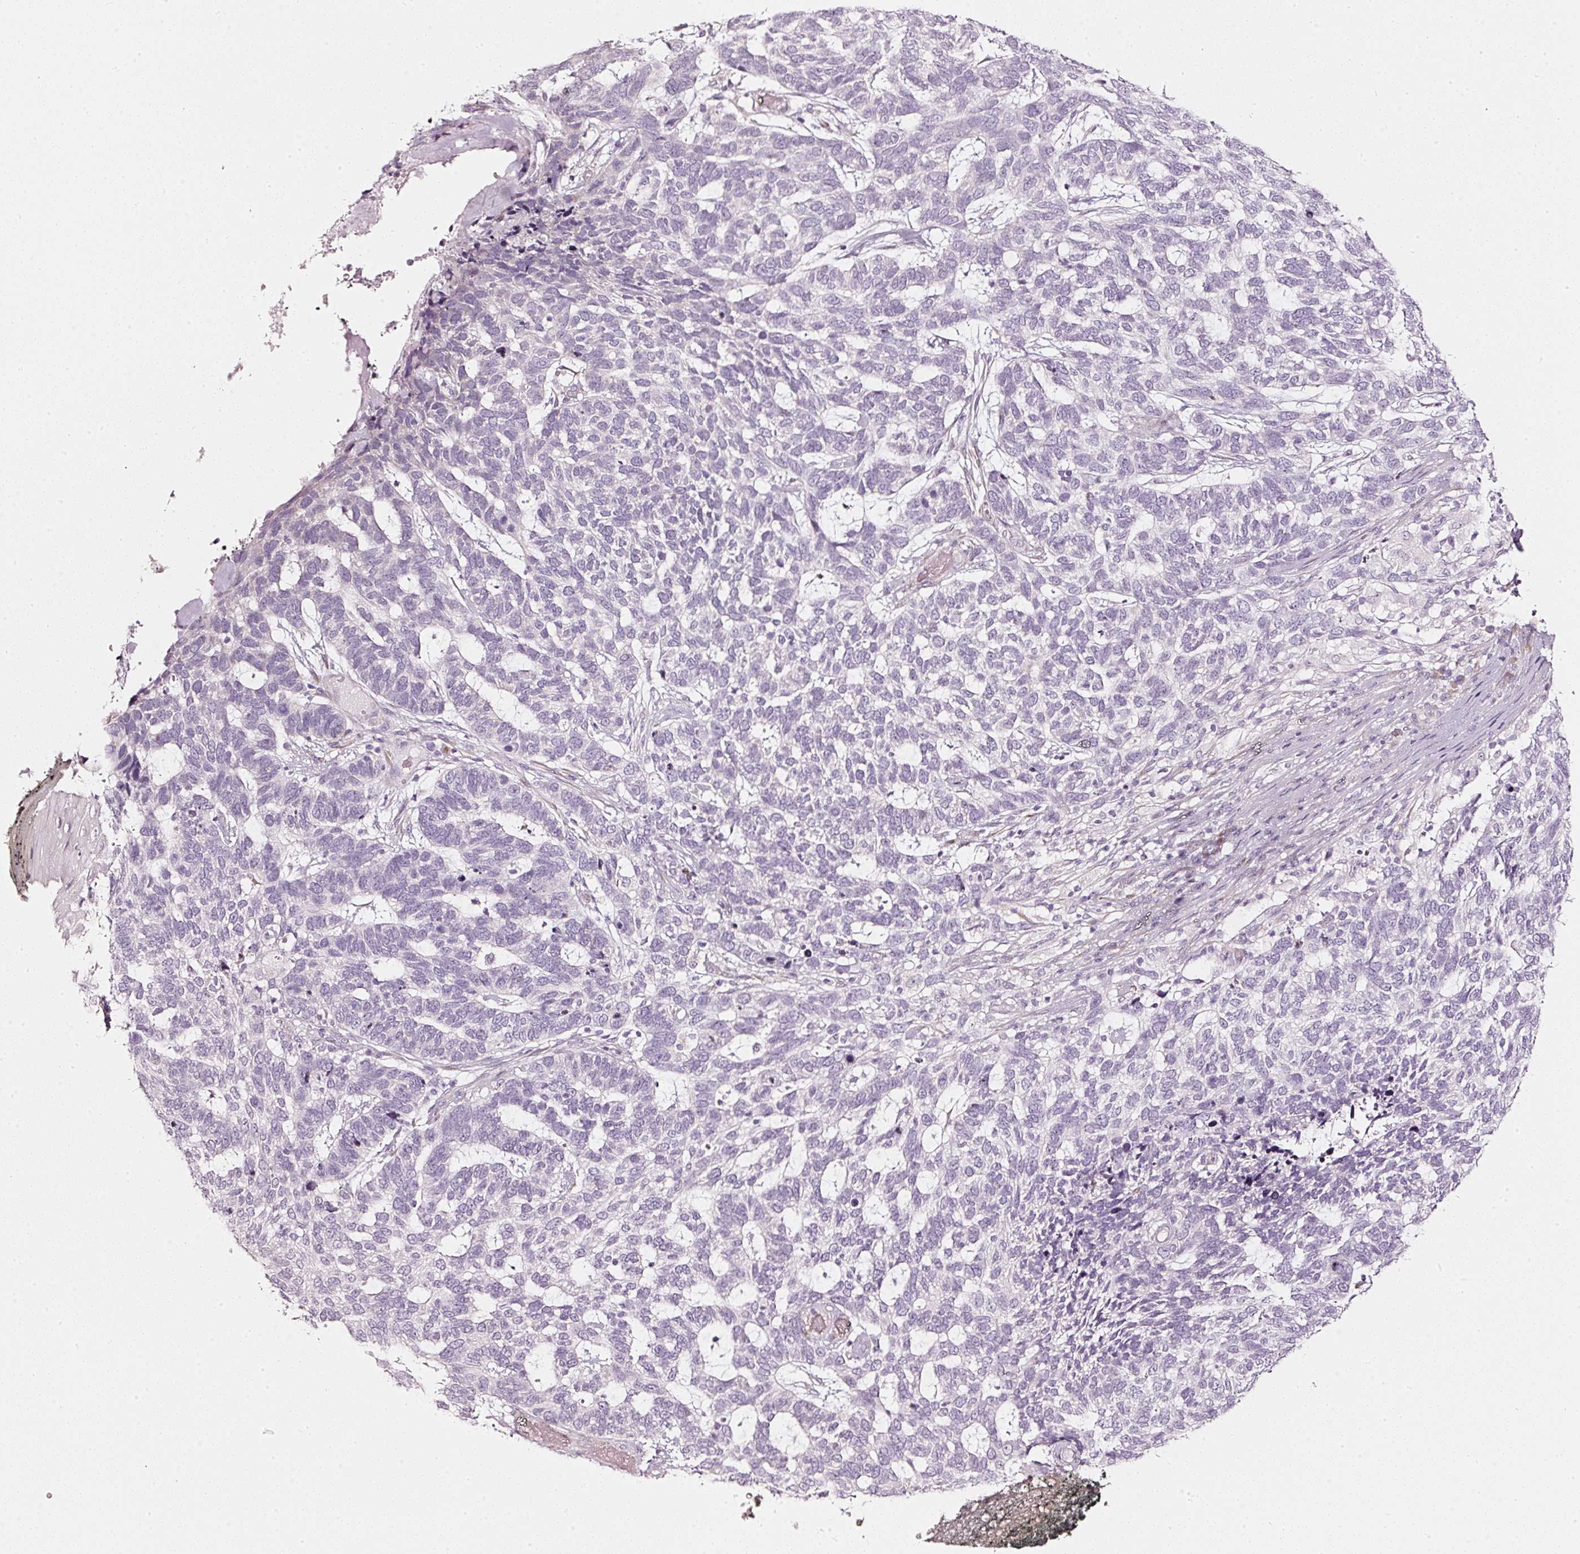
{"staining": {"intensity": "negative", "quantity": "none", "location": "none"}, "tissue": "skin cancer", "cell_type": "Tumor cells", "image_type": "cancer", "snomed": [{"axis": "morphology", "description": "Basal cell carcinoma"}, {"axis": "topography", "description": "Skin"}], "caption": "Tumor cells are negative for protein expression in human skin basal cell carcinoma.", "gene": "SDF4", "patient": {"sex": "female", "age": 65}}